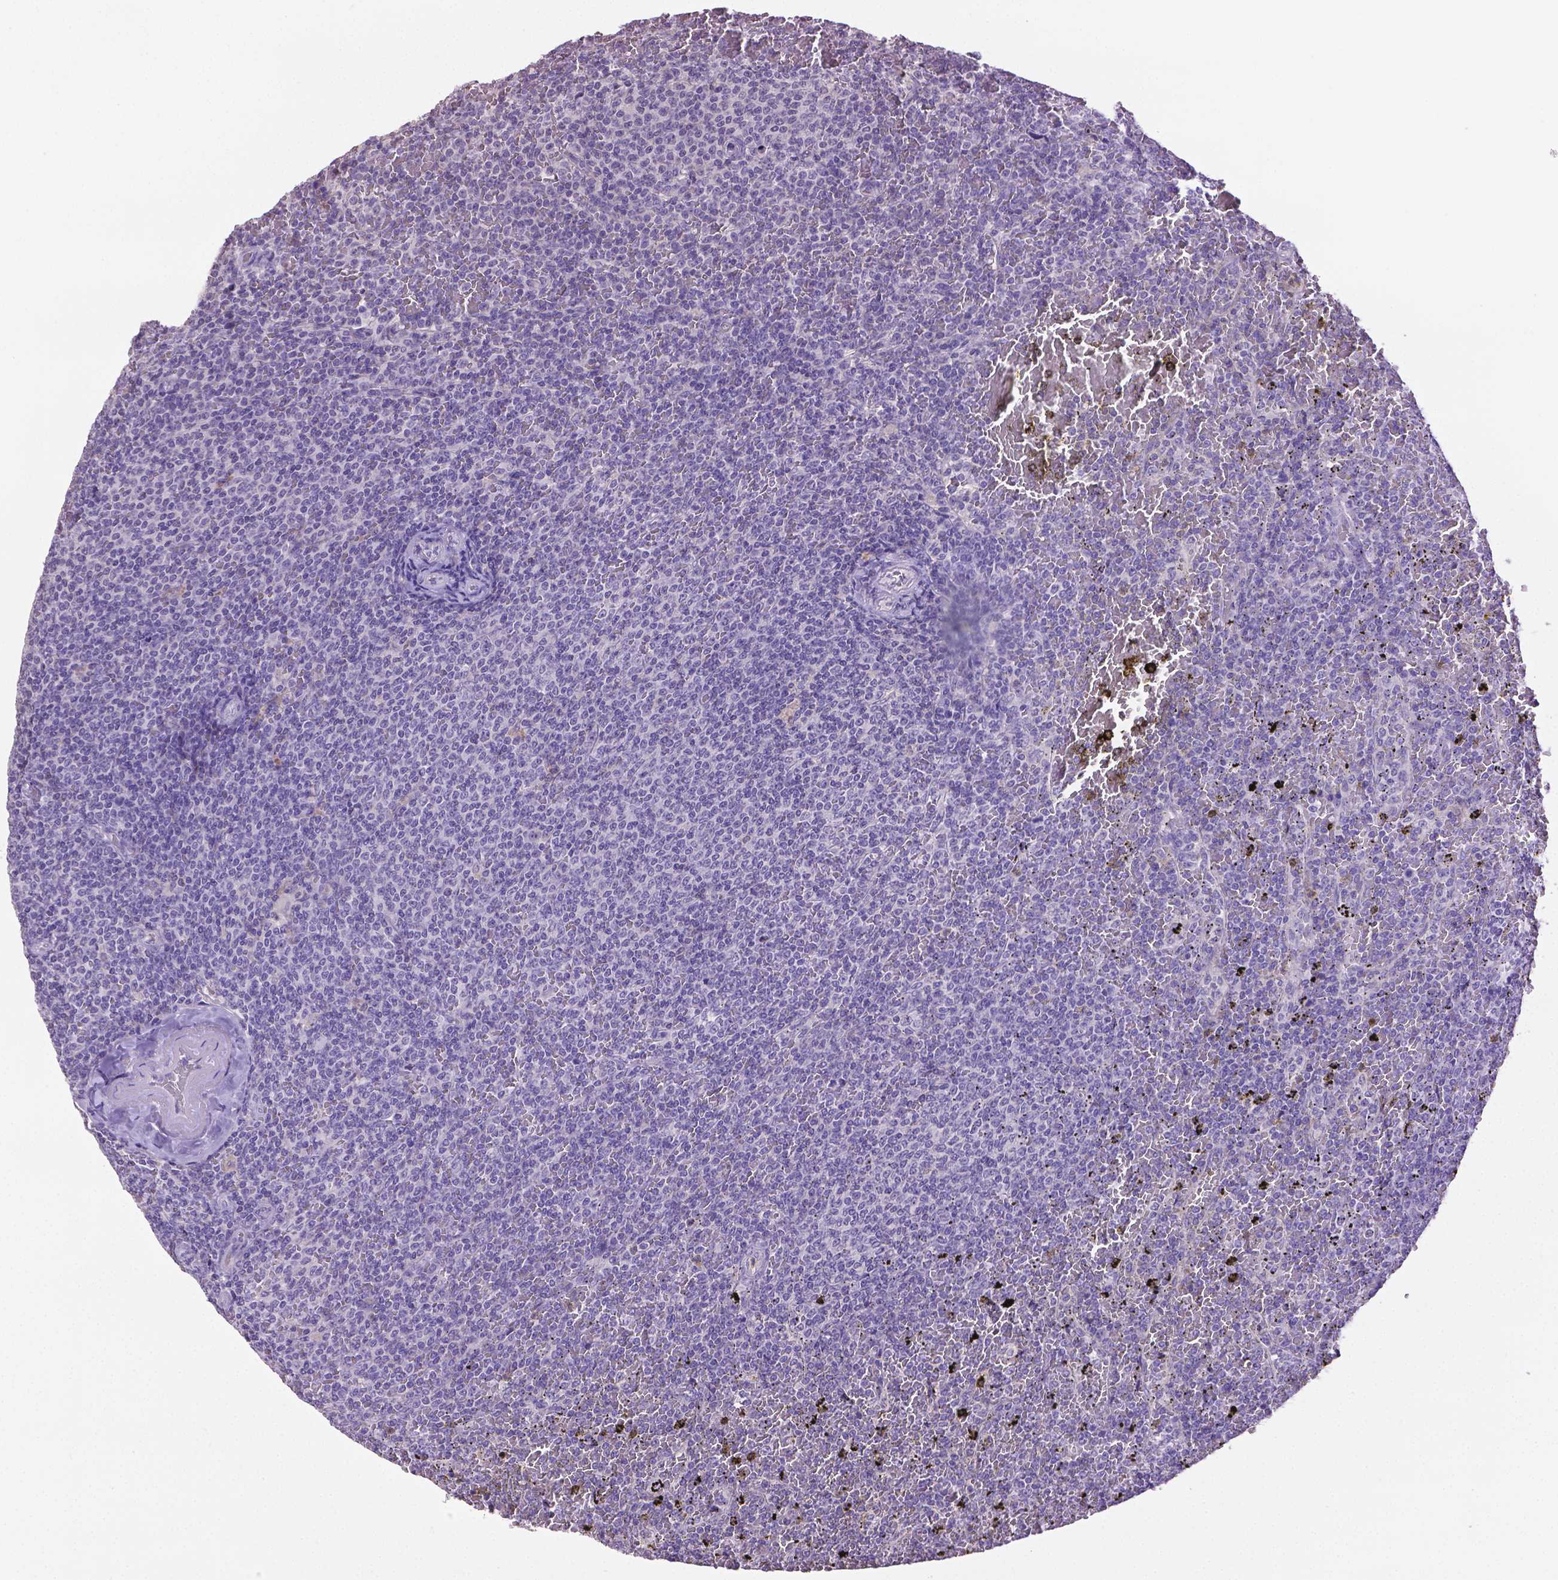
{"staining": {"intensity": "negative", "quantity": "none", "location": "none"}, "tissue": "lymphoma", "cell_type": "Tumor cells", "image_type": "cancer", "snomed": [{"axis": "morphology", "description": "Malignant lymphoma, non-Hodgkin's type, Low grade"}, {"axis": "topography", "description": "Spleen"}], "caption": "IHC image of human lymphoma stained for a protein (brown), which demonstrates no positivity in tumor cells. The staining was performed using DAB to visualize the protein expression in brown, while the nuclei were stained in blue with hematoxylin (Magnification: 20x).", "gene": "CPM", "patient": {"sex": "female", "age": 77}}